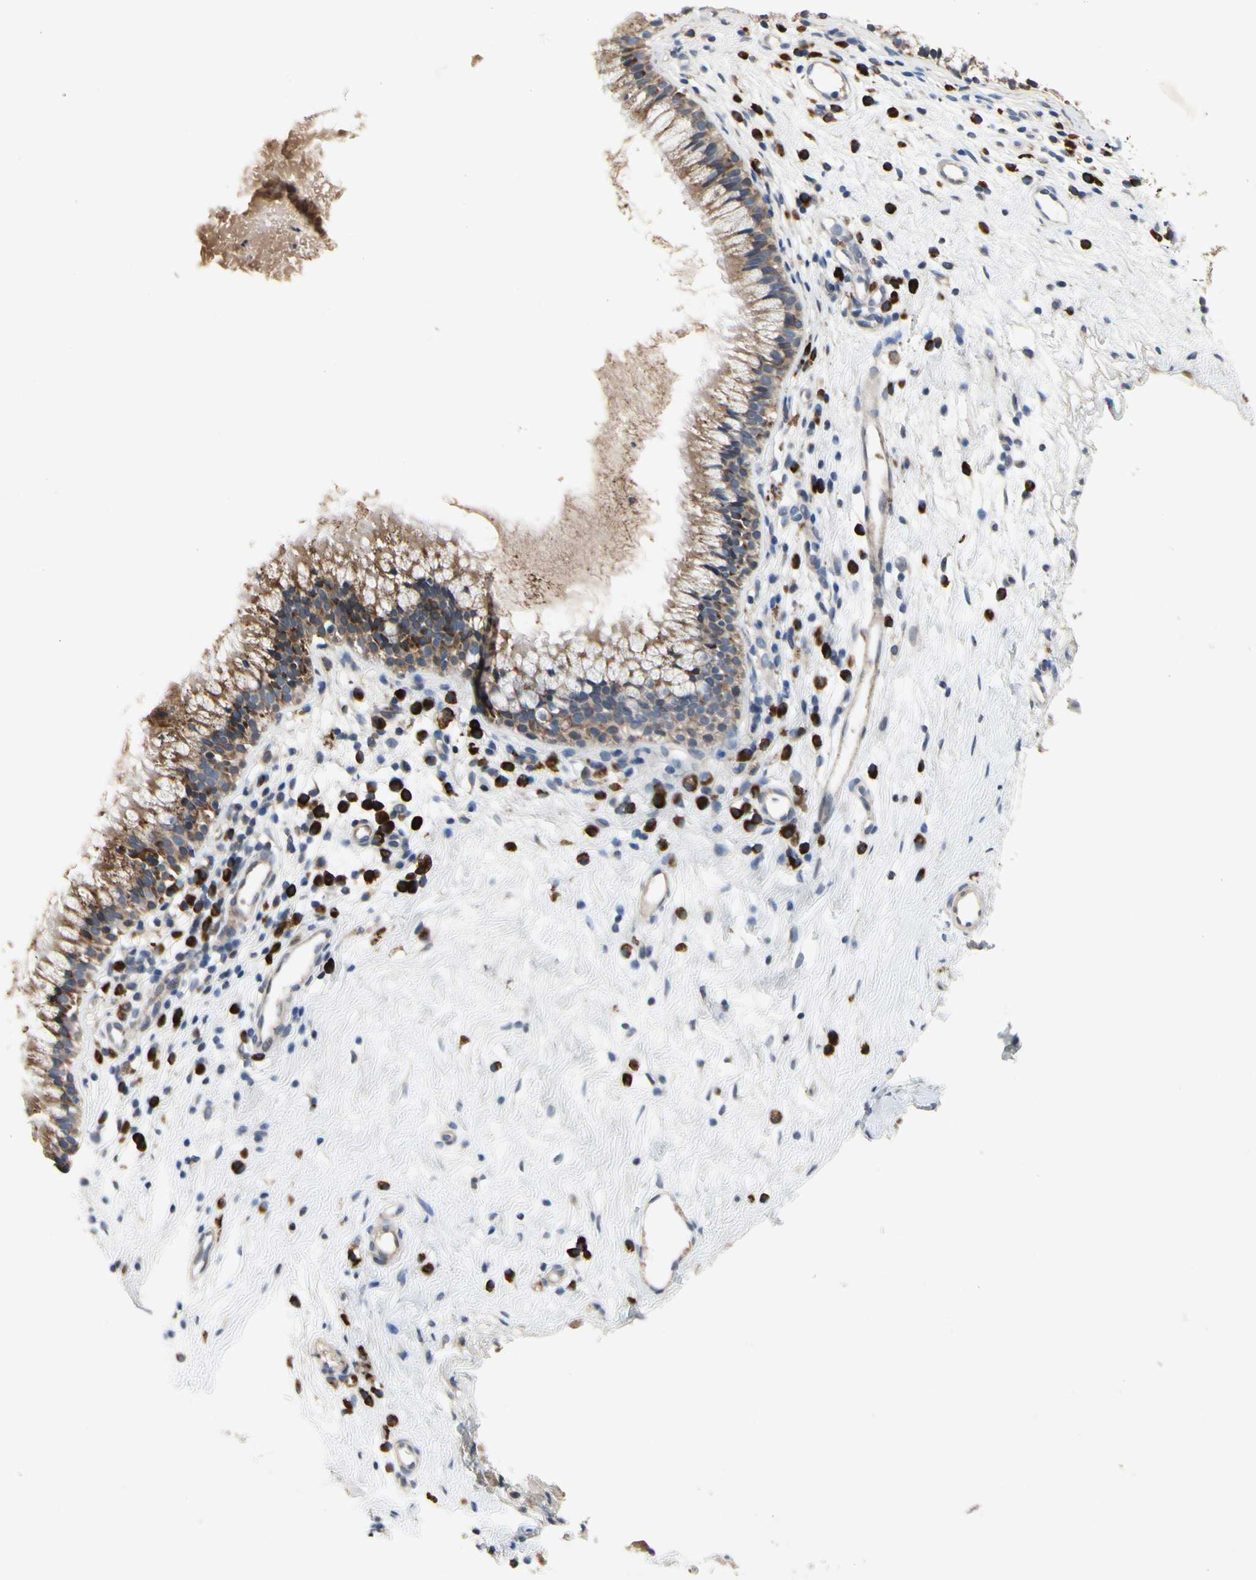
{"staining": {"intensity": "moderate", "quantity": ">75%", "location": "cytoplasmic/membranous"}, "tissue": "nasopharynx", "cell_type": "Respiratory epithelial cells", "image_type": "normal", "snomed": [{"axis": "morphology", "description": "Normal tissue, NOS"}, {"axis": "topography", "description": "Nasopharynx"}], "caption": "Immunohistochemistry histopathology image of normal nasopharynx: human nasopharynx stained using immunohistochemistry (IHC) demonstrates medium levels of moderate protein expression localized specifically in the cytoplasmic/membranous of respiratory epithelial cells, appearing as a cytoplasmic/membranous brown color.", "gene": "MMEL1", "patient": {"sex": "male", "age": 21}}